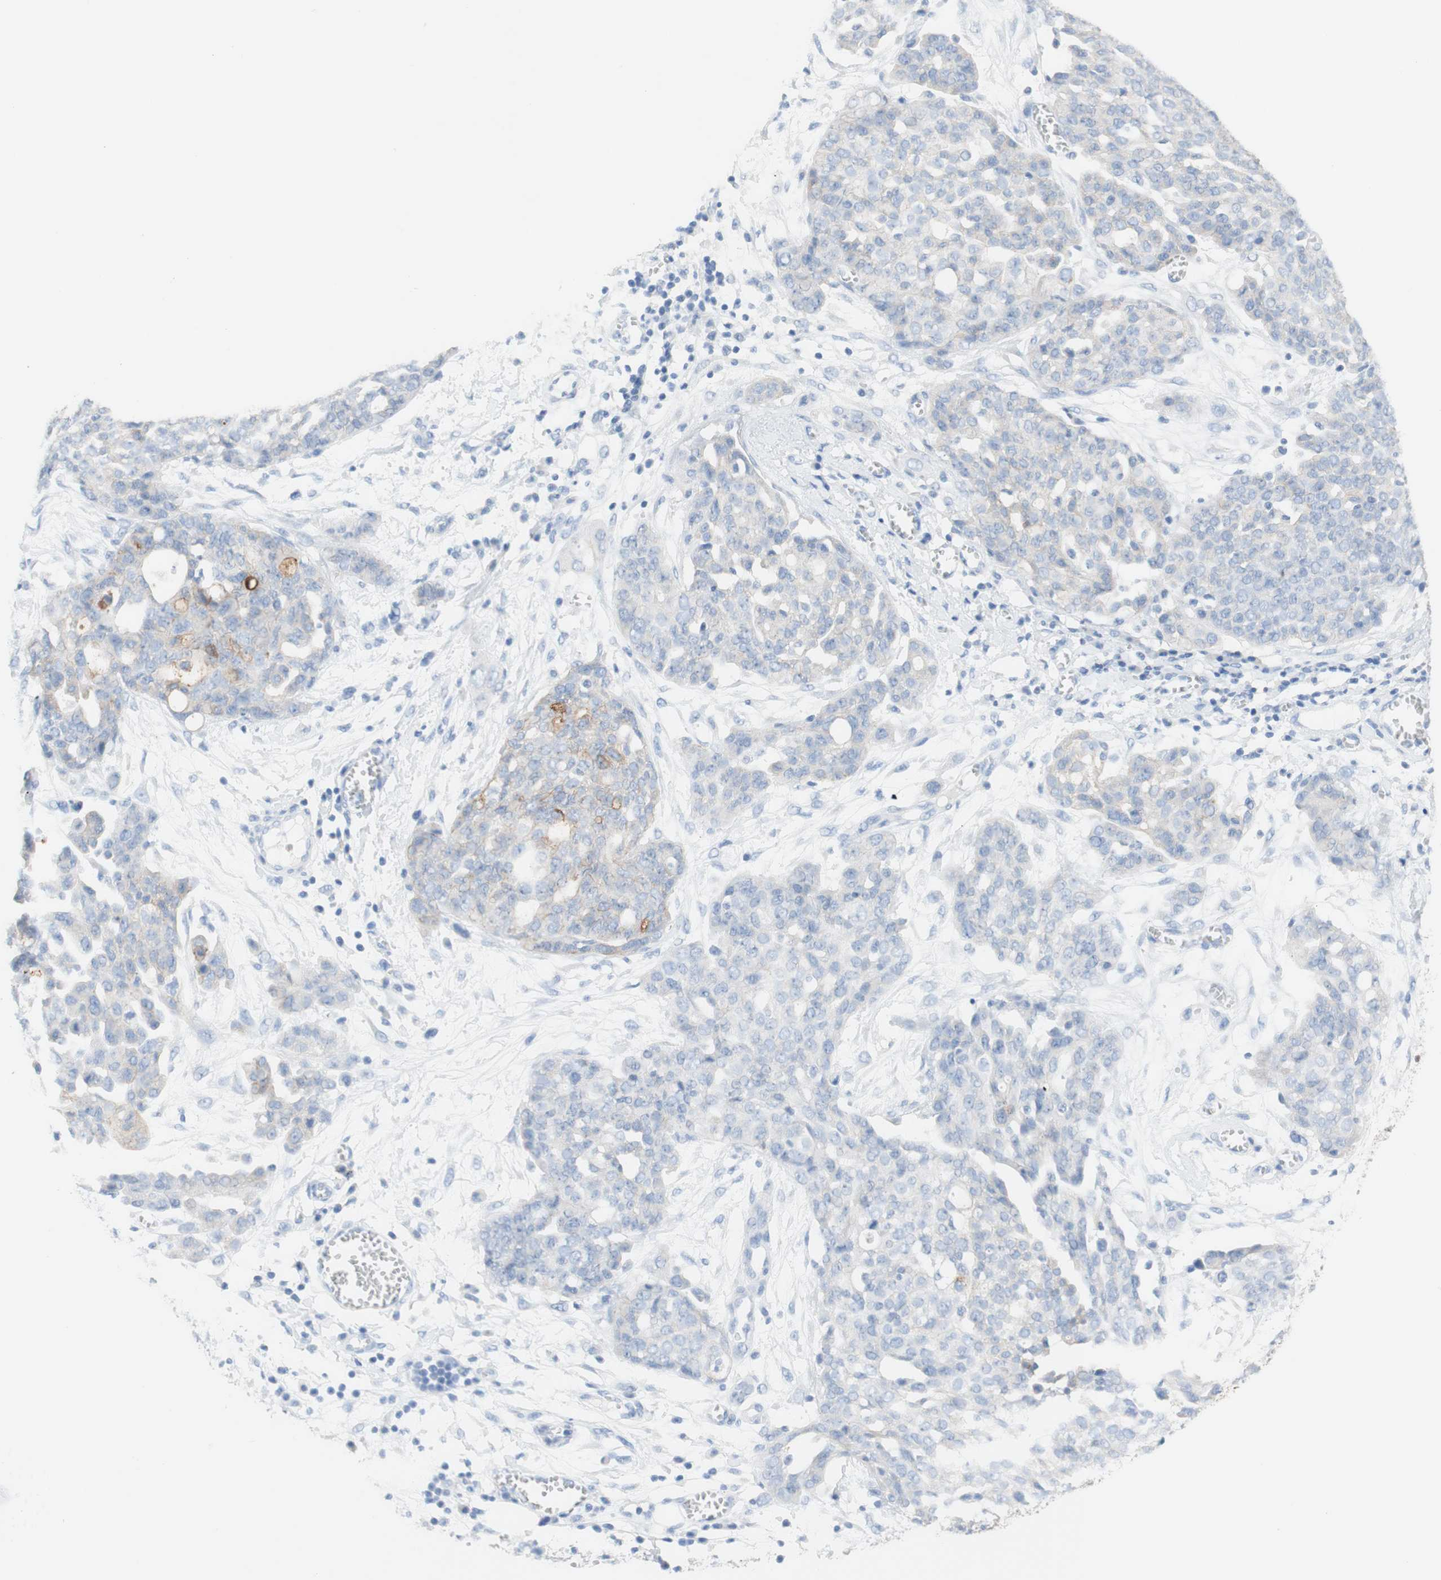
{"staining": {"intensity": "moderate", "quantity": "<25%", "location": "cytoplasmic/membranous"}, "tissue": "ovarian cancer", "cell_type": "Tumor cells", "image_type": "cancer", "snomed": [{"axis": "morphology", "description": "Cystadenocarcinoma, serous, NOS"}, {"axis": "topography", "description": "Soft tissue"}, {"axis": "topography", "description": "Ovary"}], "caption": "Approximately <25% of tumor cells in human ovarian serous cystadenocarcinoma show moderate cytoplasmic/membranous protein positivity as visualized by brown immunohistochemical staining.", "gene": "DSC2", "patient": {"sex": "female", "age": 57}}